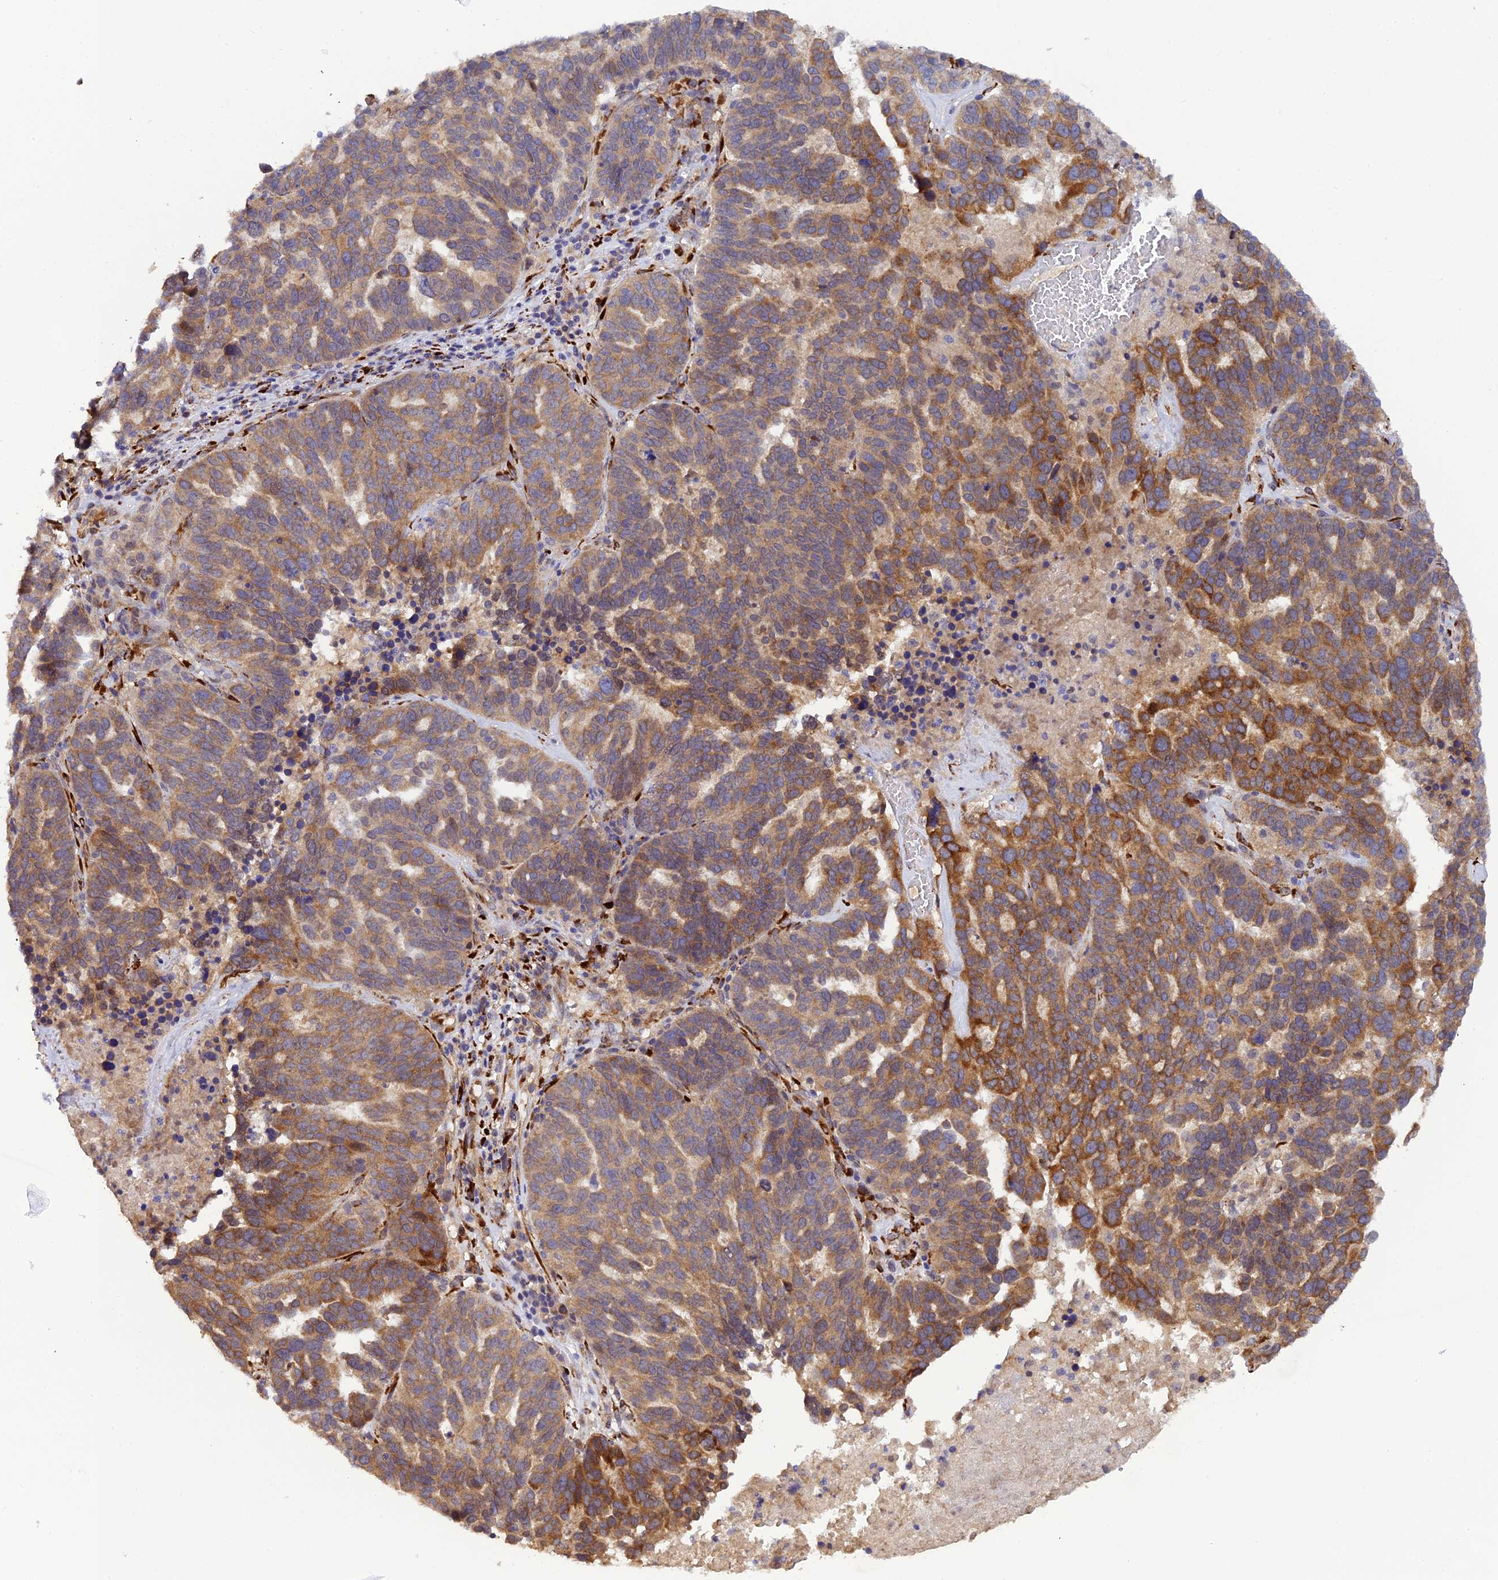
{"staining": {"intensity": "moderate", "quantity": ">75%", "location": "cytoplasmic/membranous"}, "tissue": "ovarian cancer", "cell_type": "Tumor cells", "image_type": "cancer", "snomed": [{"axis": "morphology", "description": "Cystadenocarcinoma, serous, NOS"}, {"axis": "topography", "description": "Ovary"}], "caption": "Immunohistochemical staining of ovarian cancer demonstrates medium levels of moderate cytoplasmic/membranous expression in approximately >75% of tumor cells. (DAB (3,3'-diaminobenzidine) IHC with brightfield microscopy, high magnification).", "gene": "P3H3", "patient": {"sex": "female", "age": 59}}